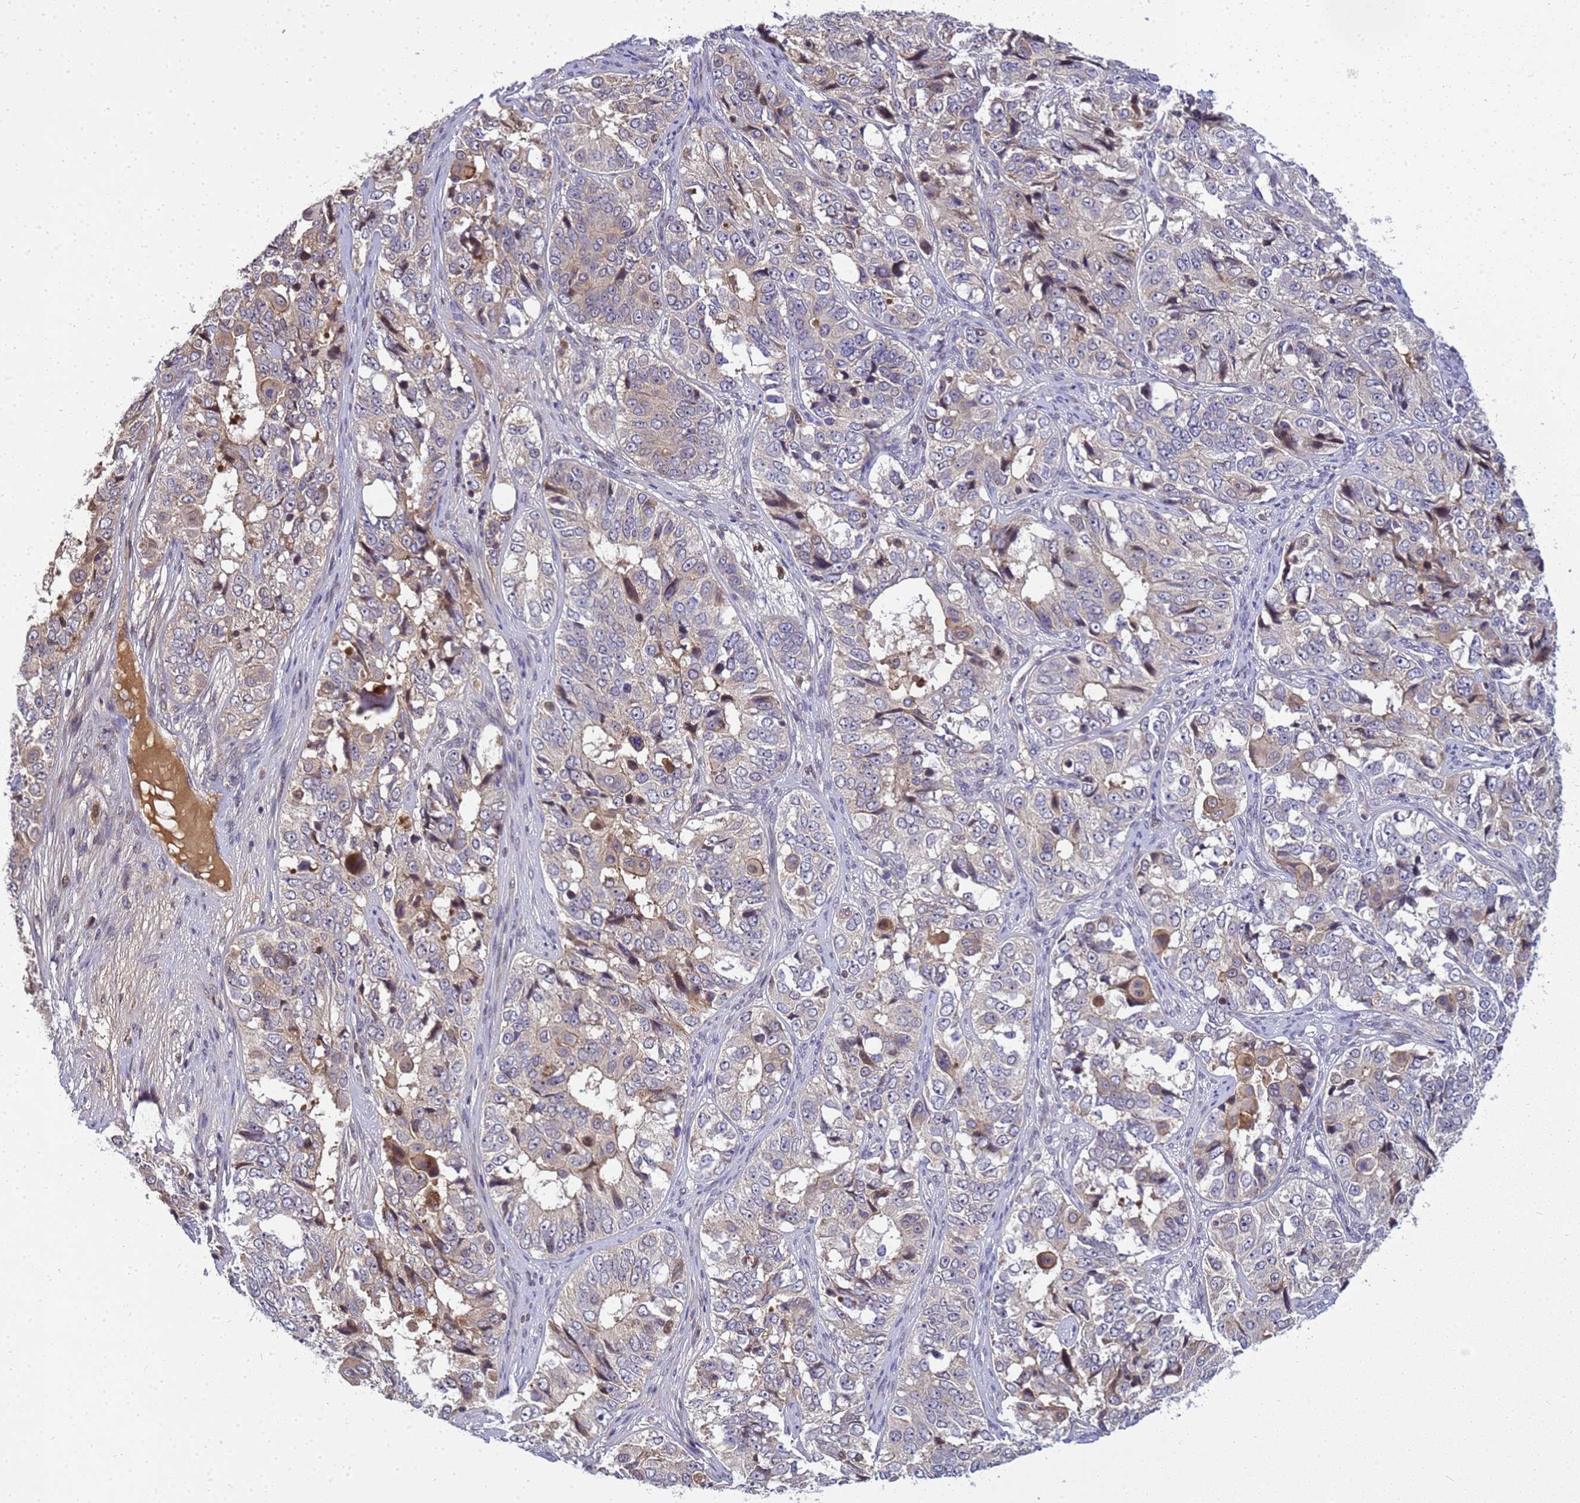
{"staining": {"intensity": "weak", "quantity": "<25%", "location": "cytoplasmic/membranous"}, "tissue": "ovarian cancer", "cell_type": "Tumor cells", "image_type": "cancer", "snomed": [{"axis": "morphology", "description": "Carcinoma, endometroid"}, {"axis": "topography", "description": "Ovary"}], "caption": "The histopathology image shows no staining of tumor cells in ovarian cancer (endometroid carcinoma).", "gene": "TMEM74B", "patient": {"sex": "female", "age": 51}}